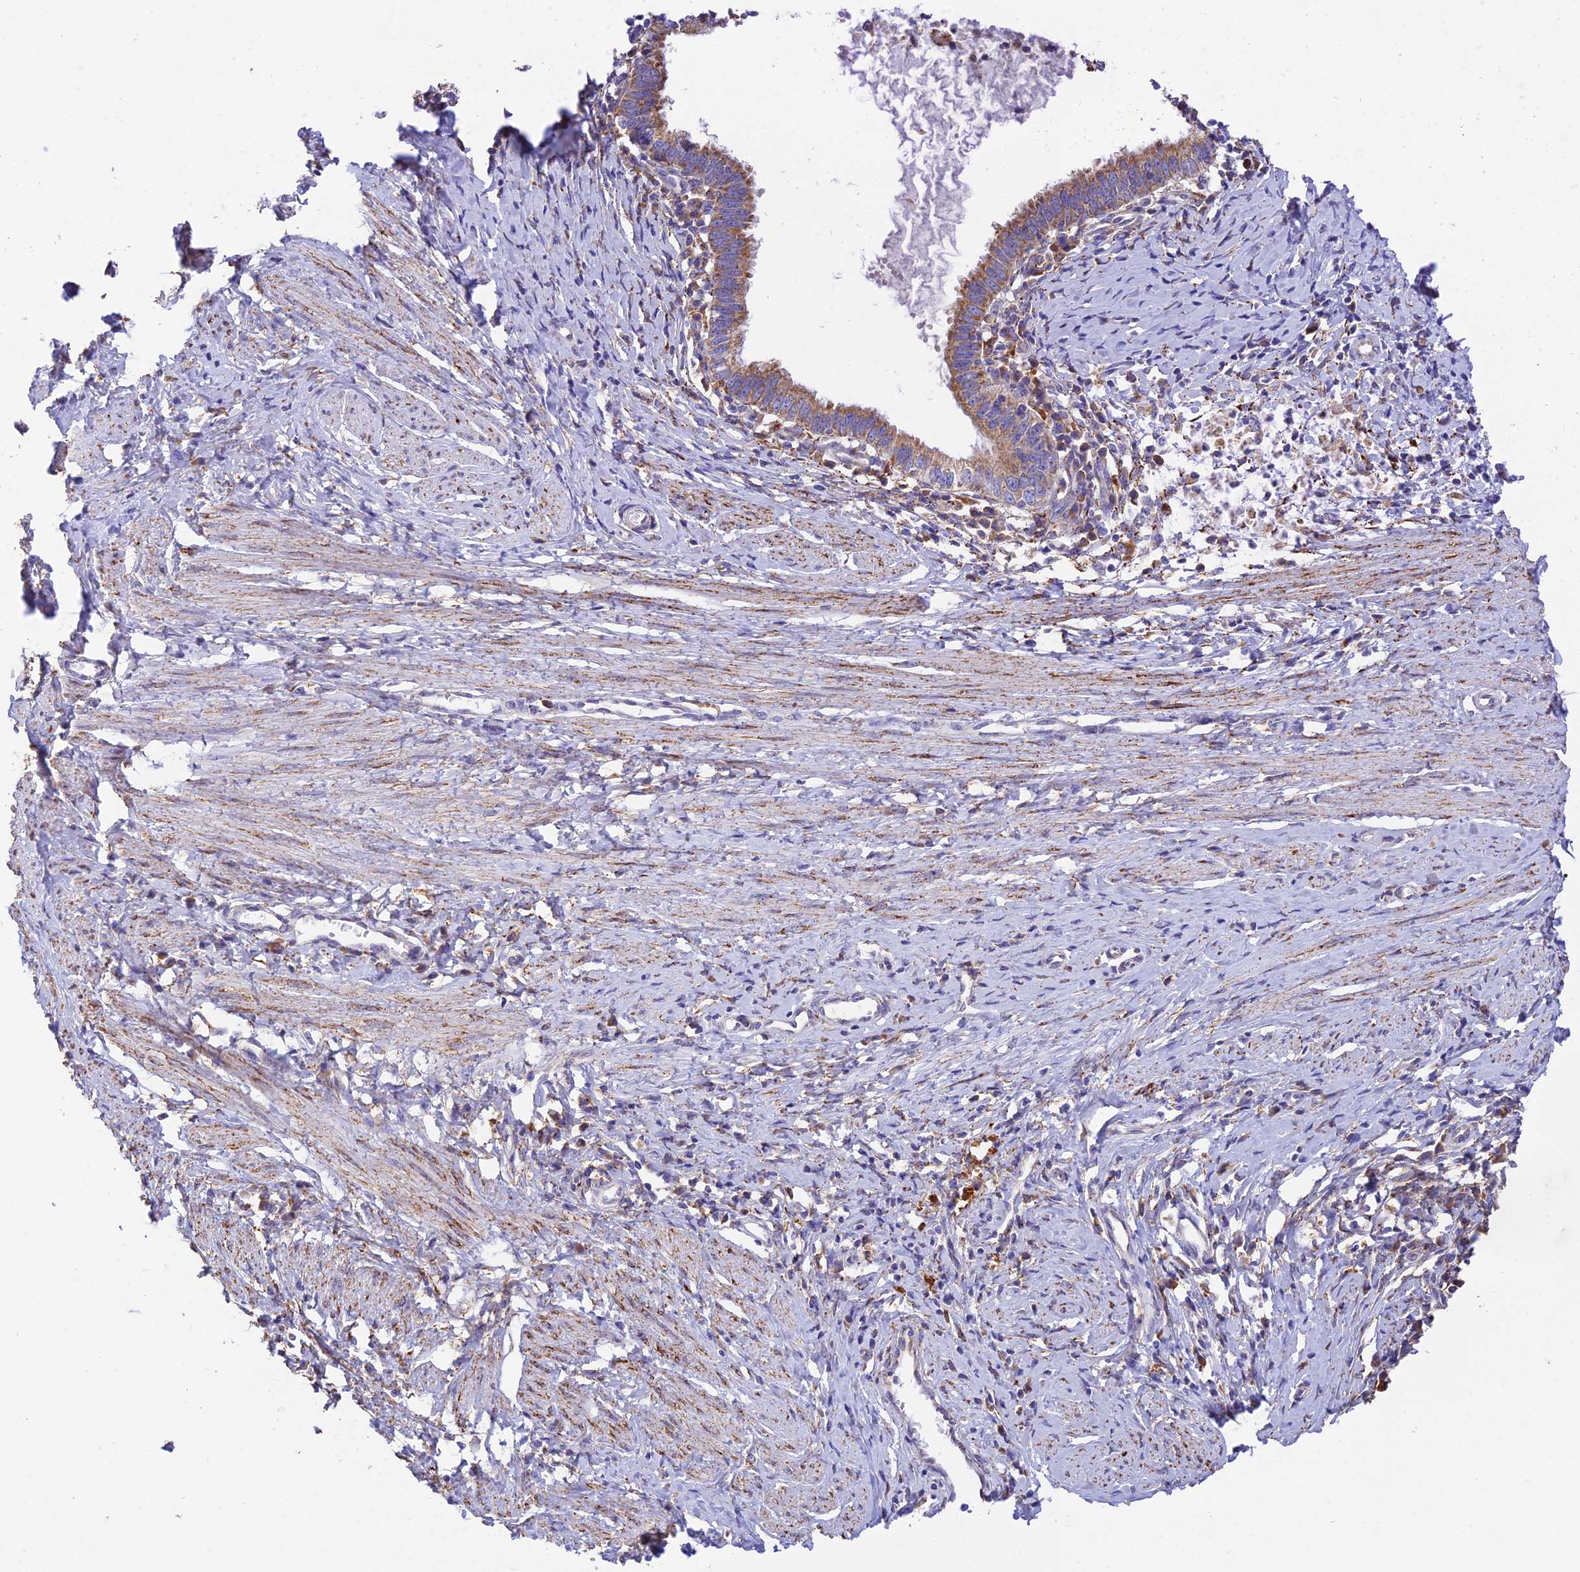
{"staining": {"intensity": "moderate", "quantity": ">75%", "location": "cytoplasmic/membranous"}, "tissue": "cervical cancer", "cell_type": "Tumor cells", "image_type": "cancer", "snomed": [{"axis": "morphology", "description": "Adenocarcinoma, NOS"}, {"axis": "topography", "description": "Cervix"}], "caption": "Cervical adenocarcinoma tissue shows moderate cytoplasmic/membranous staining in approximately >75% of tumor cells, visualized by immunohistochemistry.", "gene": "VKORC1", "patient": {"sex": "female", "age": 36}}